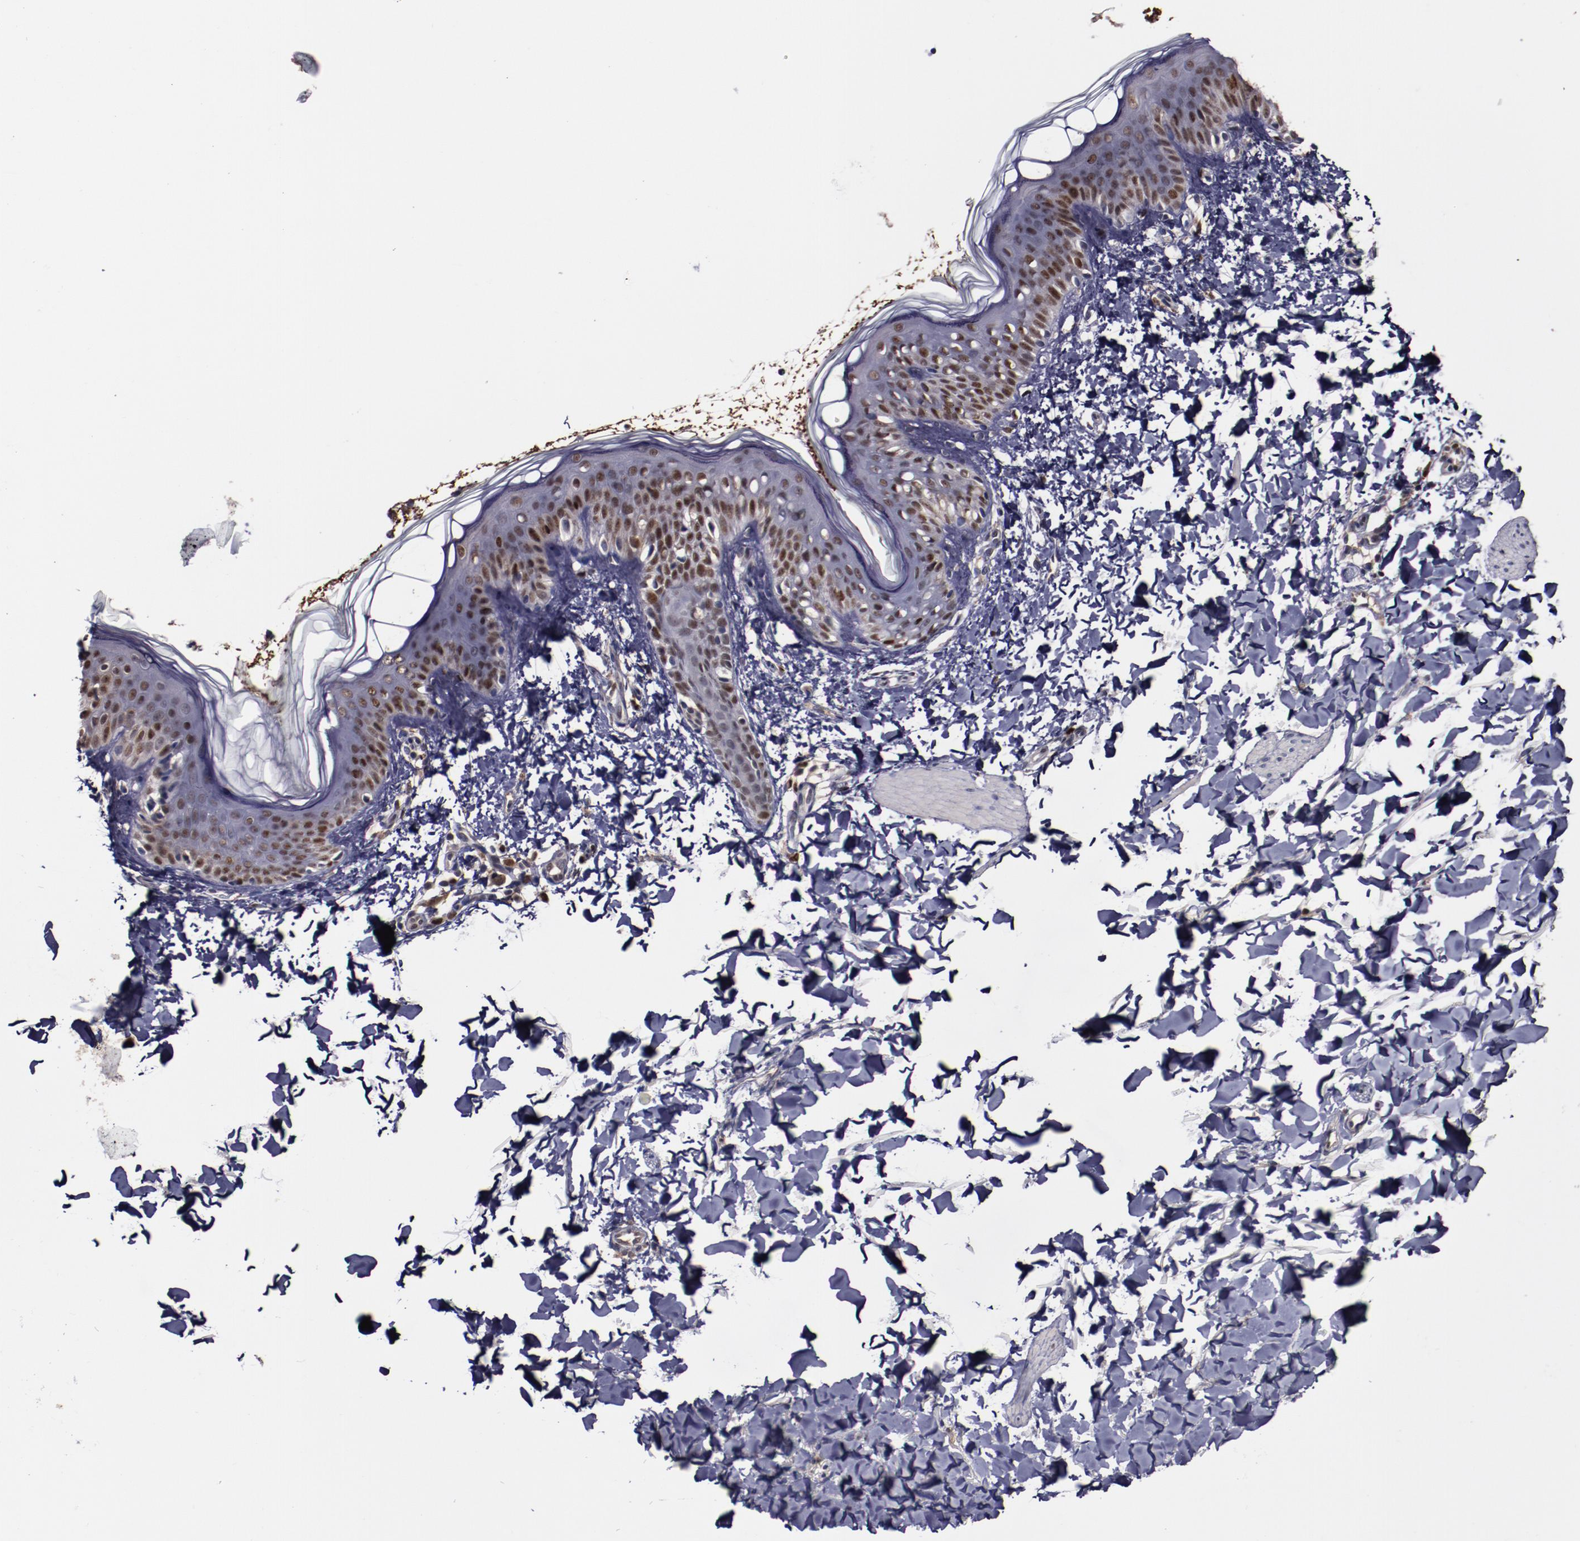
{"staining": {"intensity": "negative", "quantity": "none", "location": "none"}, "tissue": "skin", "cell_type": "Fibroblasts", "image_type": "normal", "snomed": [{"axis": "morphology", "description": "Normal tissue, NOS"}, {"axis": "topography", "description": "Skin"}], "caption": "Image shows no significant protein positivity in fibroblasts of normal skin.", "gene": "CHEK2", "patient": {"sex": "female", "age": 4}}